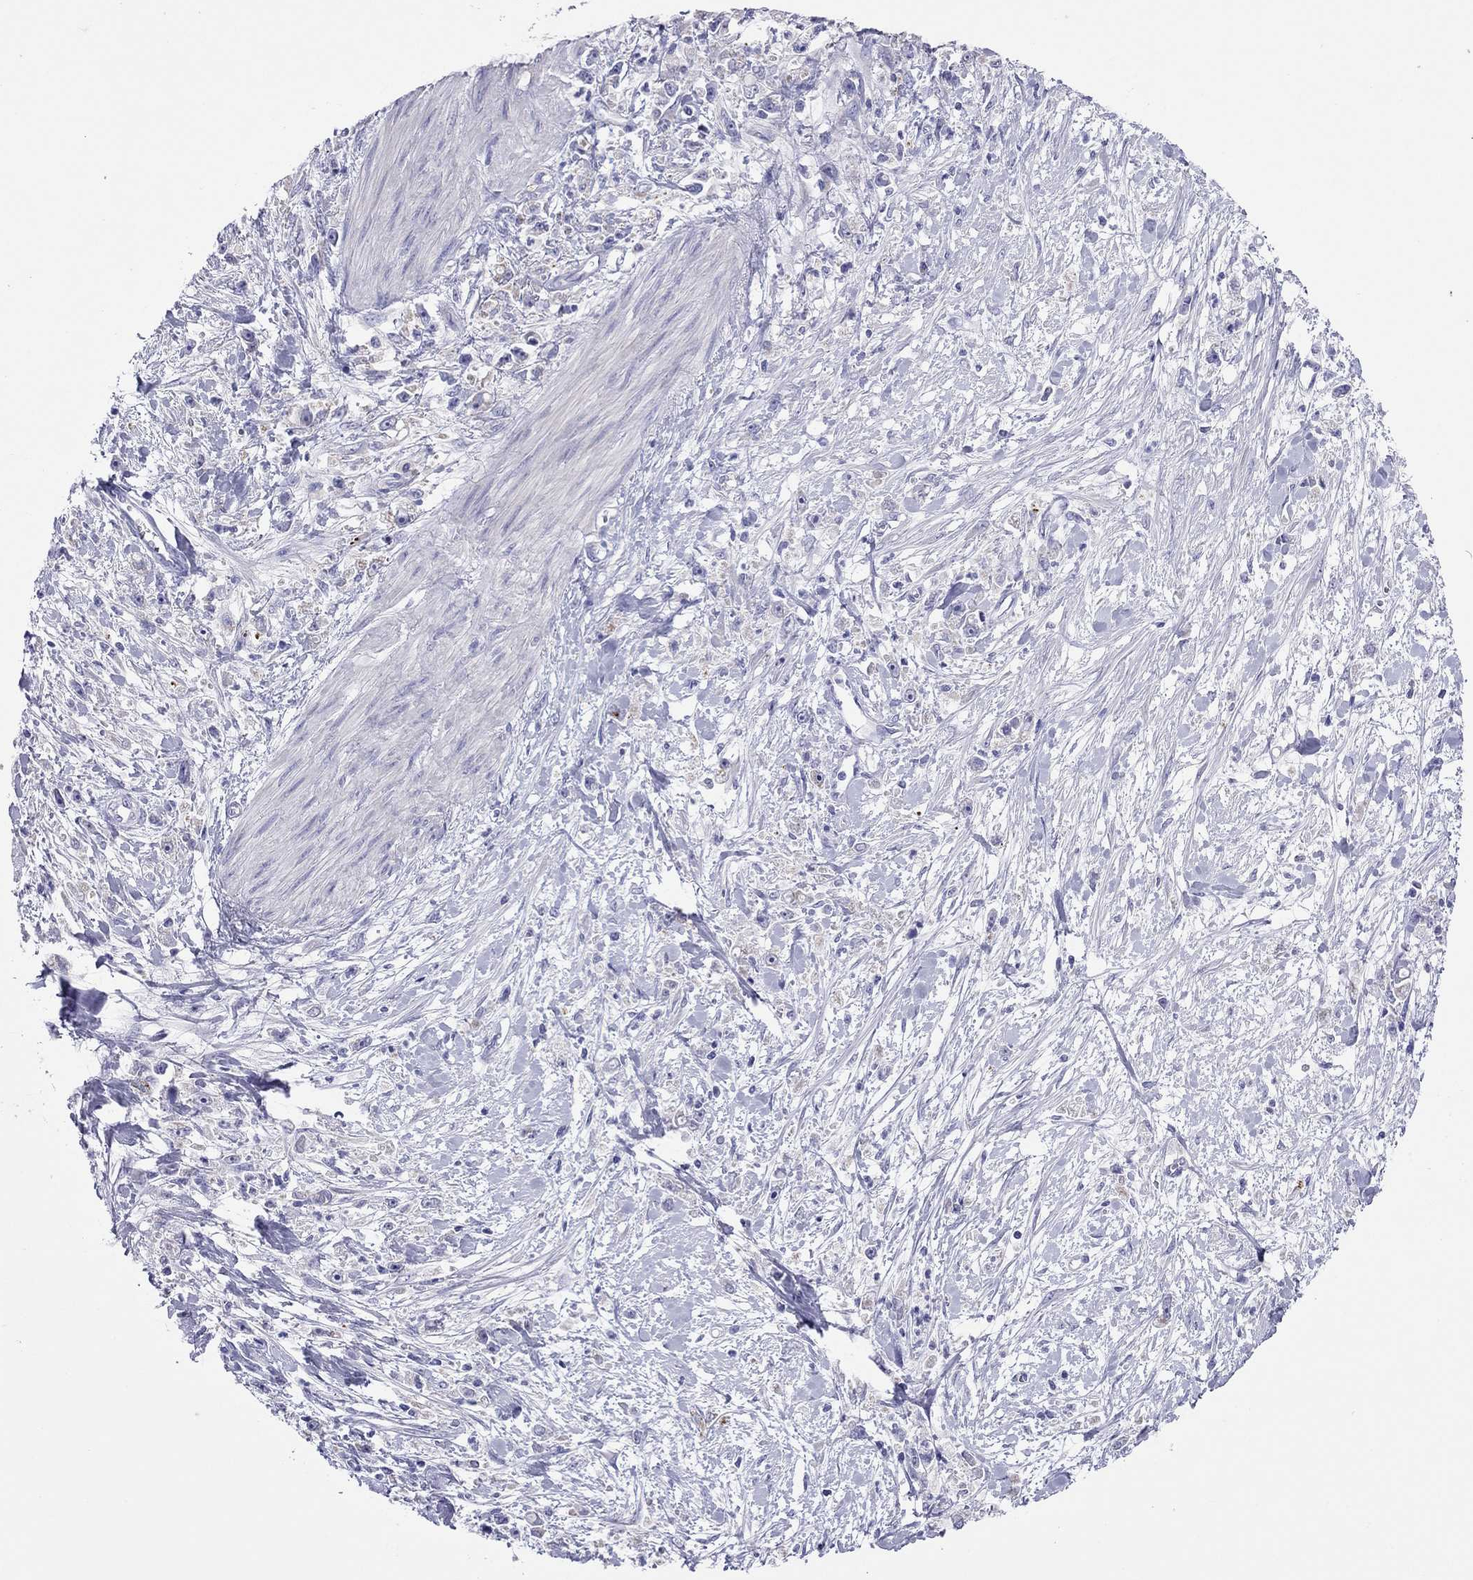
{"staining": {"intensity": "negative", "quantity": "none", "location": "none"}, "tissue": "stomach cancer", "cell_type": "Tumor cells", "image_type": "cancer", "snomed": [{"axis": "morphology", "description": "Adenocarcinoma, NOS"}, {"axis": "topography", "description": "Stomach"}], "caption": "This is a image of IHC staining of stomach cancer, which shows no staining in tumor cells.", "gene": "COL9A1", "patient": {"sex": "female", "age": 59}}